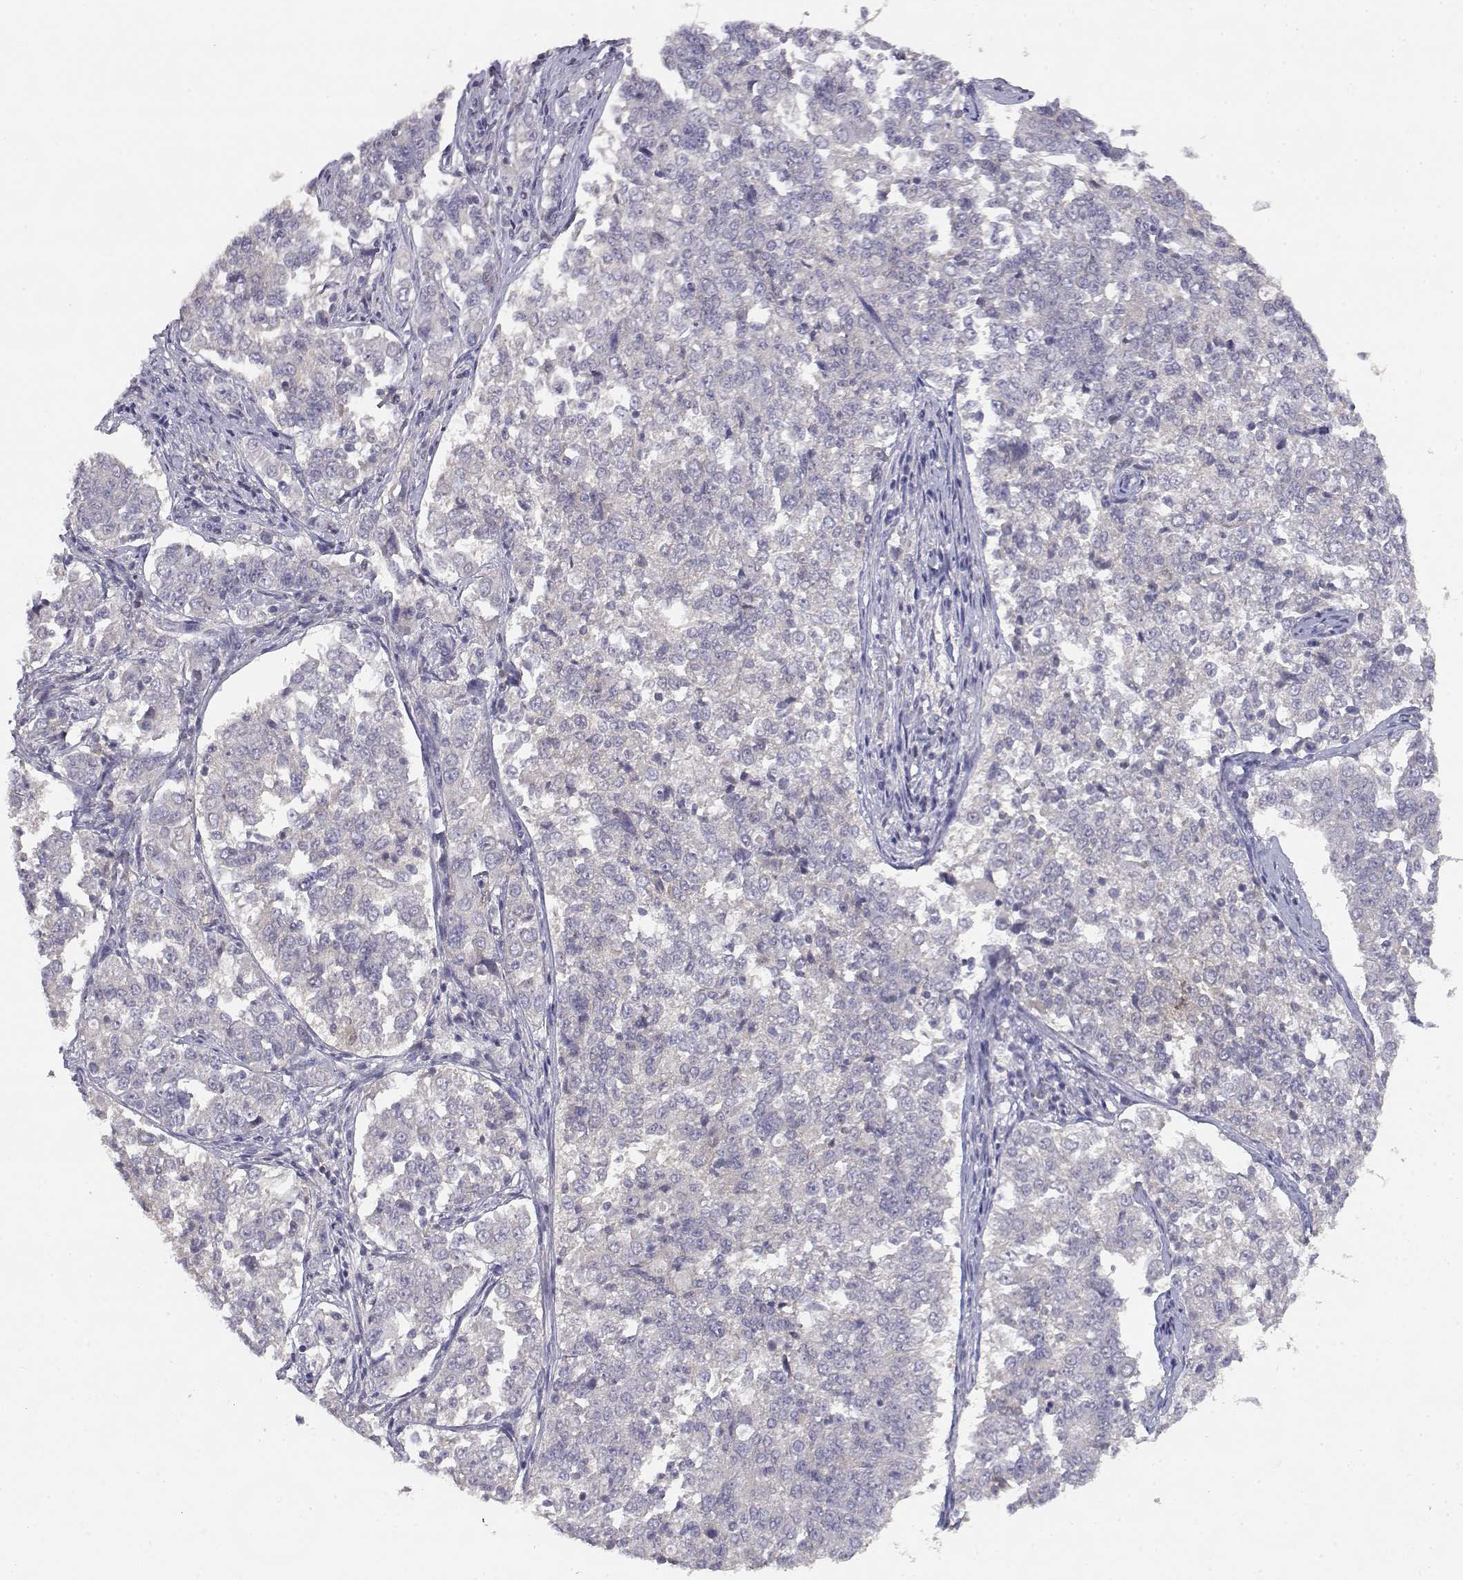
{"staining": {"intensity": "negative", "quantity": "none", "location": "none"}, "tissue": "endometrial cancer", "cell_type": "Tumor cells", "image_type": "cancer", "snomed": [{"axis": "morphology", "description": "Adenocarcinoma, NOS"}, {"axis": "topography", "description": "Endometrium"}], "caption": "The histopathology image reveals no significant positivity in tumor cells of adenocarcinoma (endometrial). (Stains: DAB IHC with hematoxylin counter stain, Microscopy: brightfield microscopy at high magnification).", "gene": "ADA", "patient": {"sex": "female", "age": 43}}